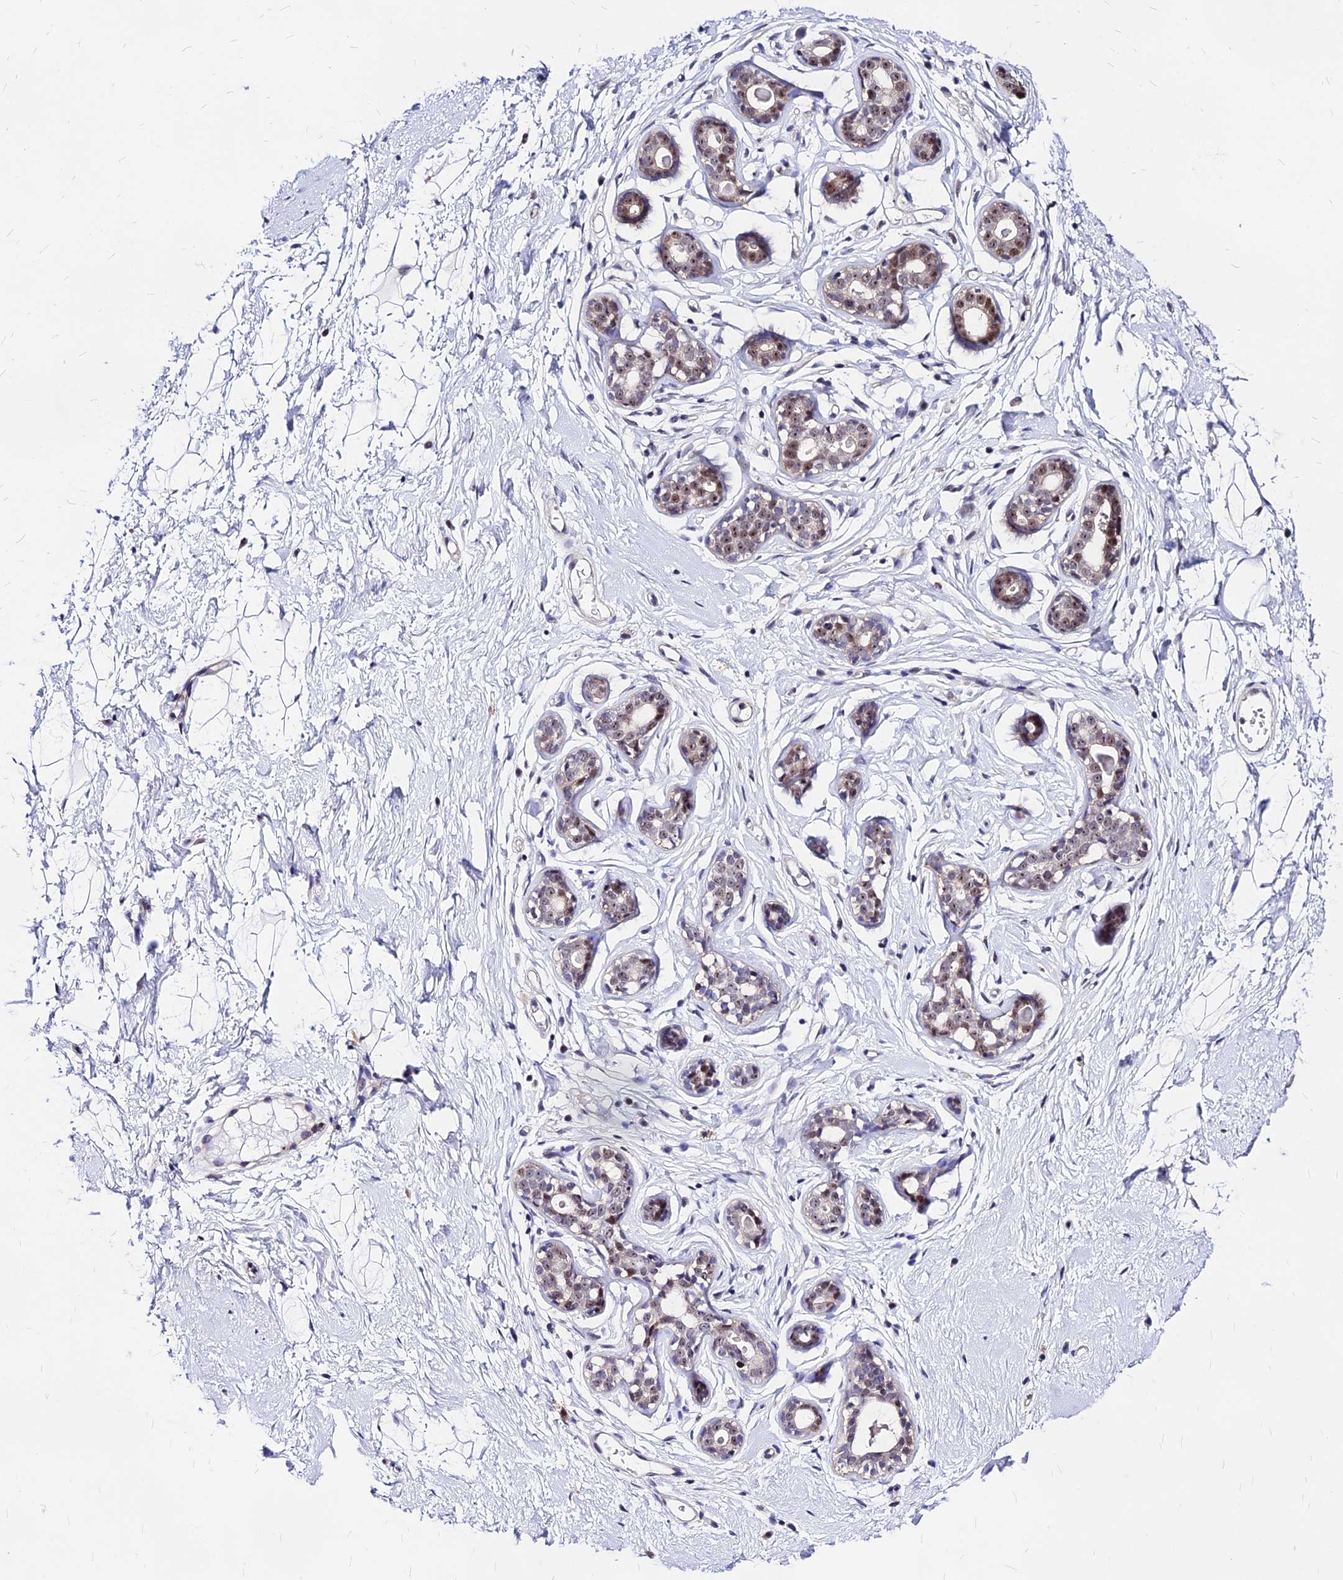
{"staining": {"intensity": "moderate", "quantity": ">75%", "location": "nuclear"}, "tissue": "breast", "cell_type": "Adipocytes", "image_type": "normal", "snomed": [{"axis": "morphology", "description": "Normal tissue, NOS"}, {"axis": "topography", "description": "Breast"}], "caption": "Immunohistochemistry (IHC) (DAB) staining of unremarkable human breast exhibits moderate nuclear protein staining in approximately >75% of adipocytes. (DAB = brown stain, brightfield microscopy at high magnification).", "gene": "DDX55", "patient": {"sex": "female", "age": 23}}